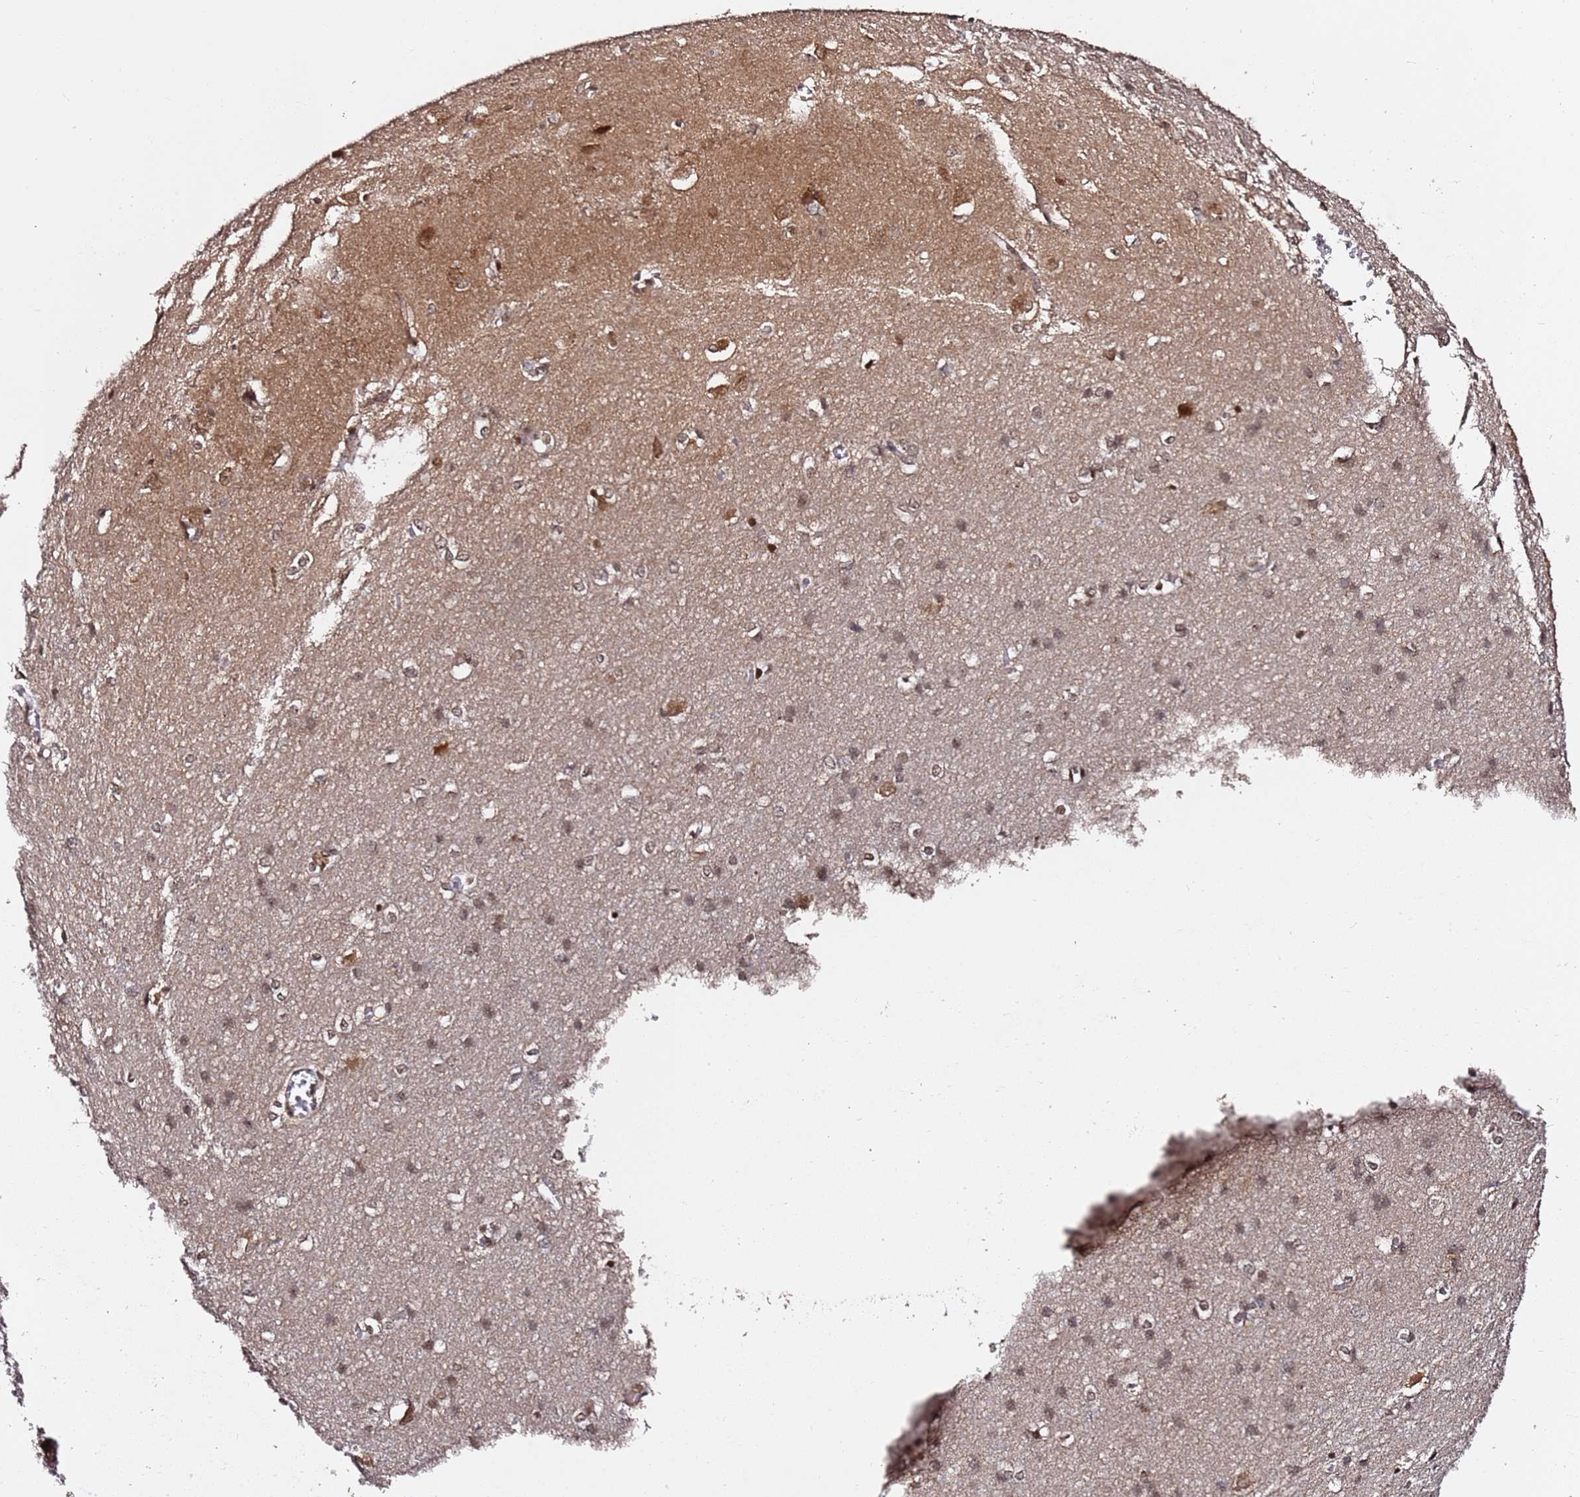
{"staining": {"intensity": "moderate", "quantity": ">75%", "location": "cytoplasmic/membranous"}, "tissue": "cerebral cortex", "cell_type": "Endothelial cells", "image_type": "normal", "snomed": [{"axis": "morphology", "description": "Normal tissue, NOS"}, {"axis": "topography", "description": "Cerebral cortex"}], "caption": "Immunohistochemistry (DAB (3,3'-diaminobenzidine)) staining of benign cerebral cortex reveals moderate cytoplasmic/membranous protein staining in approximately >75% of endothelial cells. The staining was performed using DAB (3,3'-diaminobenzidine) to visualize the protein expression in brown, while the nuclei were stained in blue with hematoxylin (Magnification: 20x).", "gene": "TP53AIP1", "patient": {"sex": "male", "age": 37}}